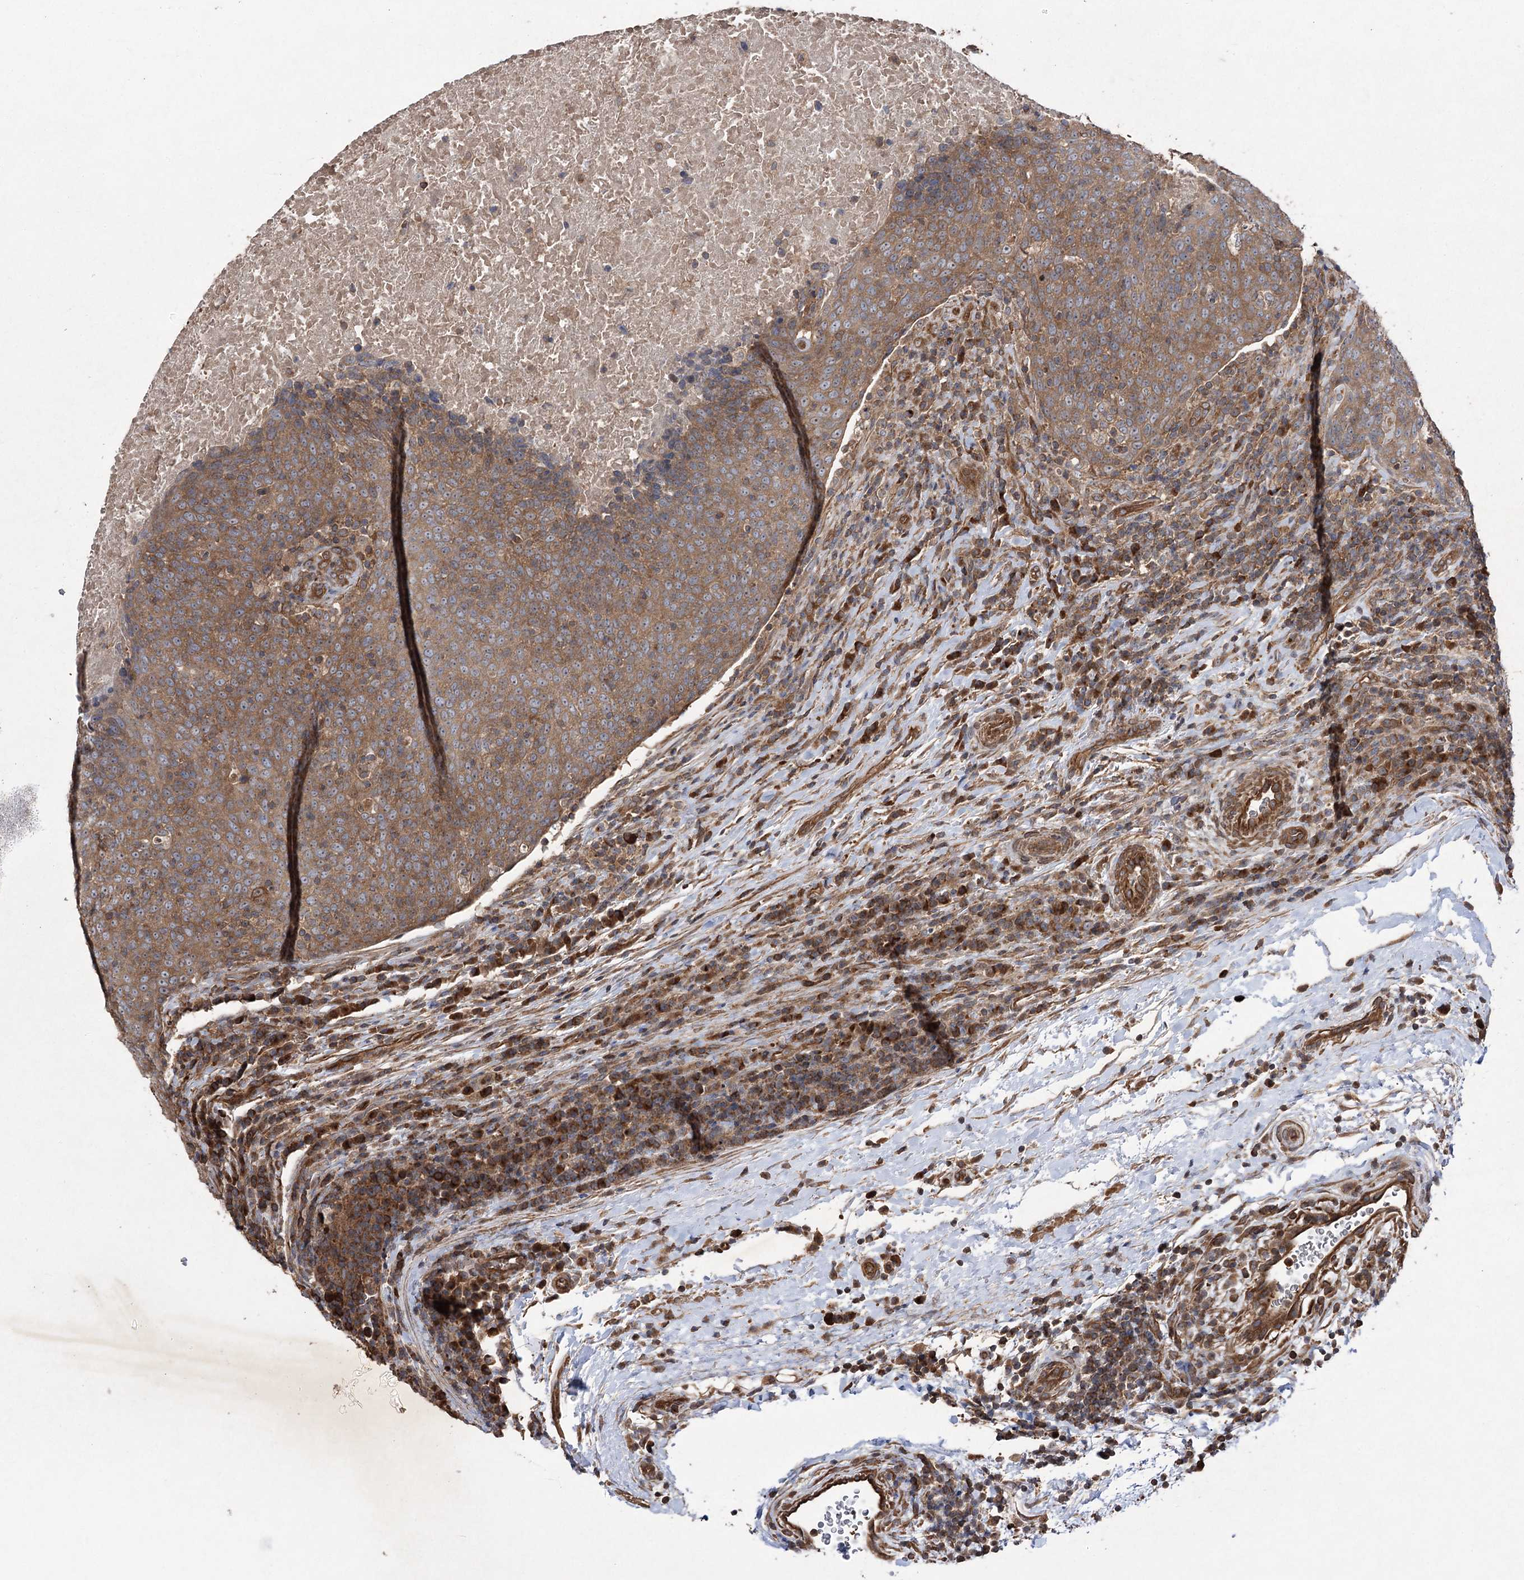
{"staining": {"intensity": "moderate", "quantity": ">75%", "location": "cytoplasmic/membranous"}, "tissue": "head and neck cancer", "cell_type": "Tumor cells", "image_type": "cancer", "snomed": [{"axis": "morphology", "description": "Squamous cell carcinoma, NOS"}, {"axis": "morphology", "description": "Squamous cell carcinoma, metastatic, NOS"}, {"axis": "topography", "description": "Lymph node"}, {"axis": "topography", "description": "Head-Neck"}], "caption": "Human squamous cell carcinoma (head and neck) stained for a protein (brown) exhibits moderate cytoplasmic/membranous positive expression in approximately >75% of tumor cells.", "gene": "LARS2", "patient": {"sex": "male", "age": 62}}